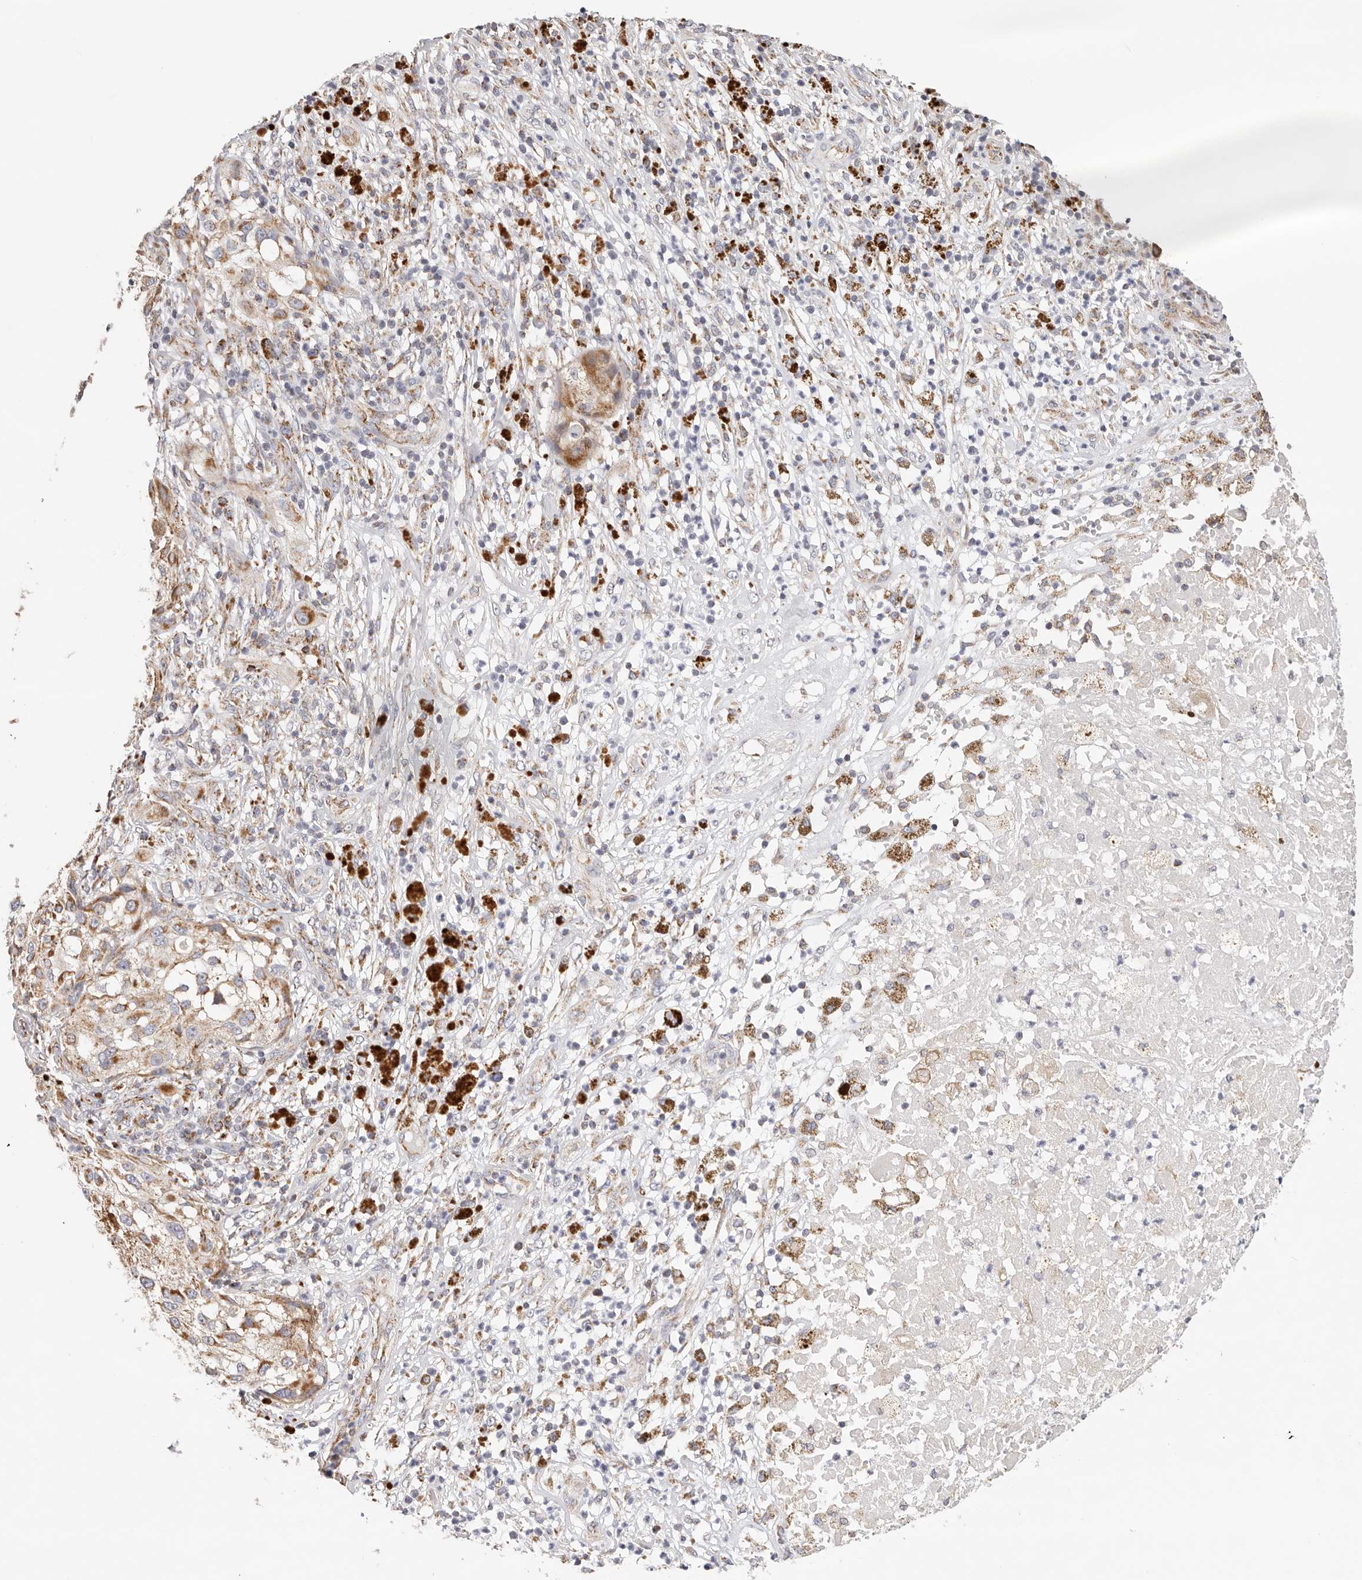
{"staining": {"intensity": "moderate", "quantity": ">75%", "location": "cytoplasmic/membranous"}, "tissue": "melanoma", "cell_type": "Tumor cells", "image_type": "cancer", "snomed": [{"axis": "morphology", "description": "Necrosis, NOS"}, {"axis": "morphology", "description": "Malignant melanoma, NOS"}, {"axis": "topography", "description": "Skin"}], "caption": "The micrograph displays staining of melanoma, revealing moderate cytoplasmic/membranous protein staining (brown color) within tumor cells. Nuclei are stained in blue.", "gene": "AFDN", "patient": {"sex": "female", "age": 87}}